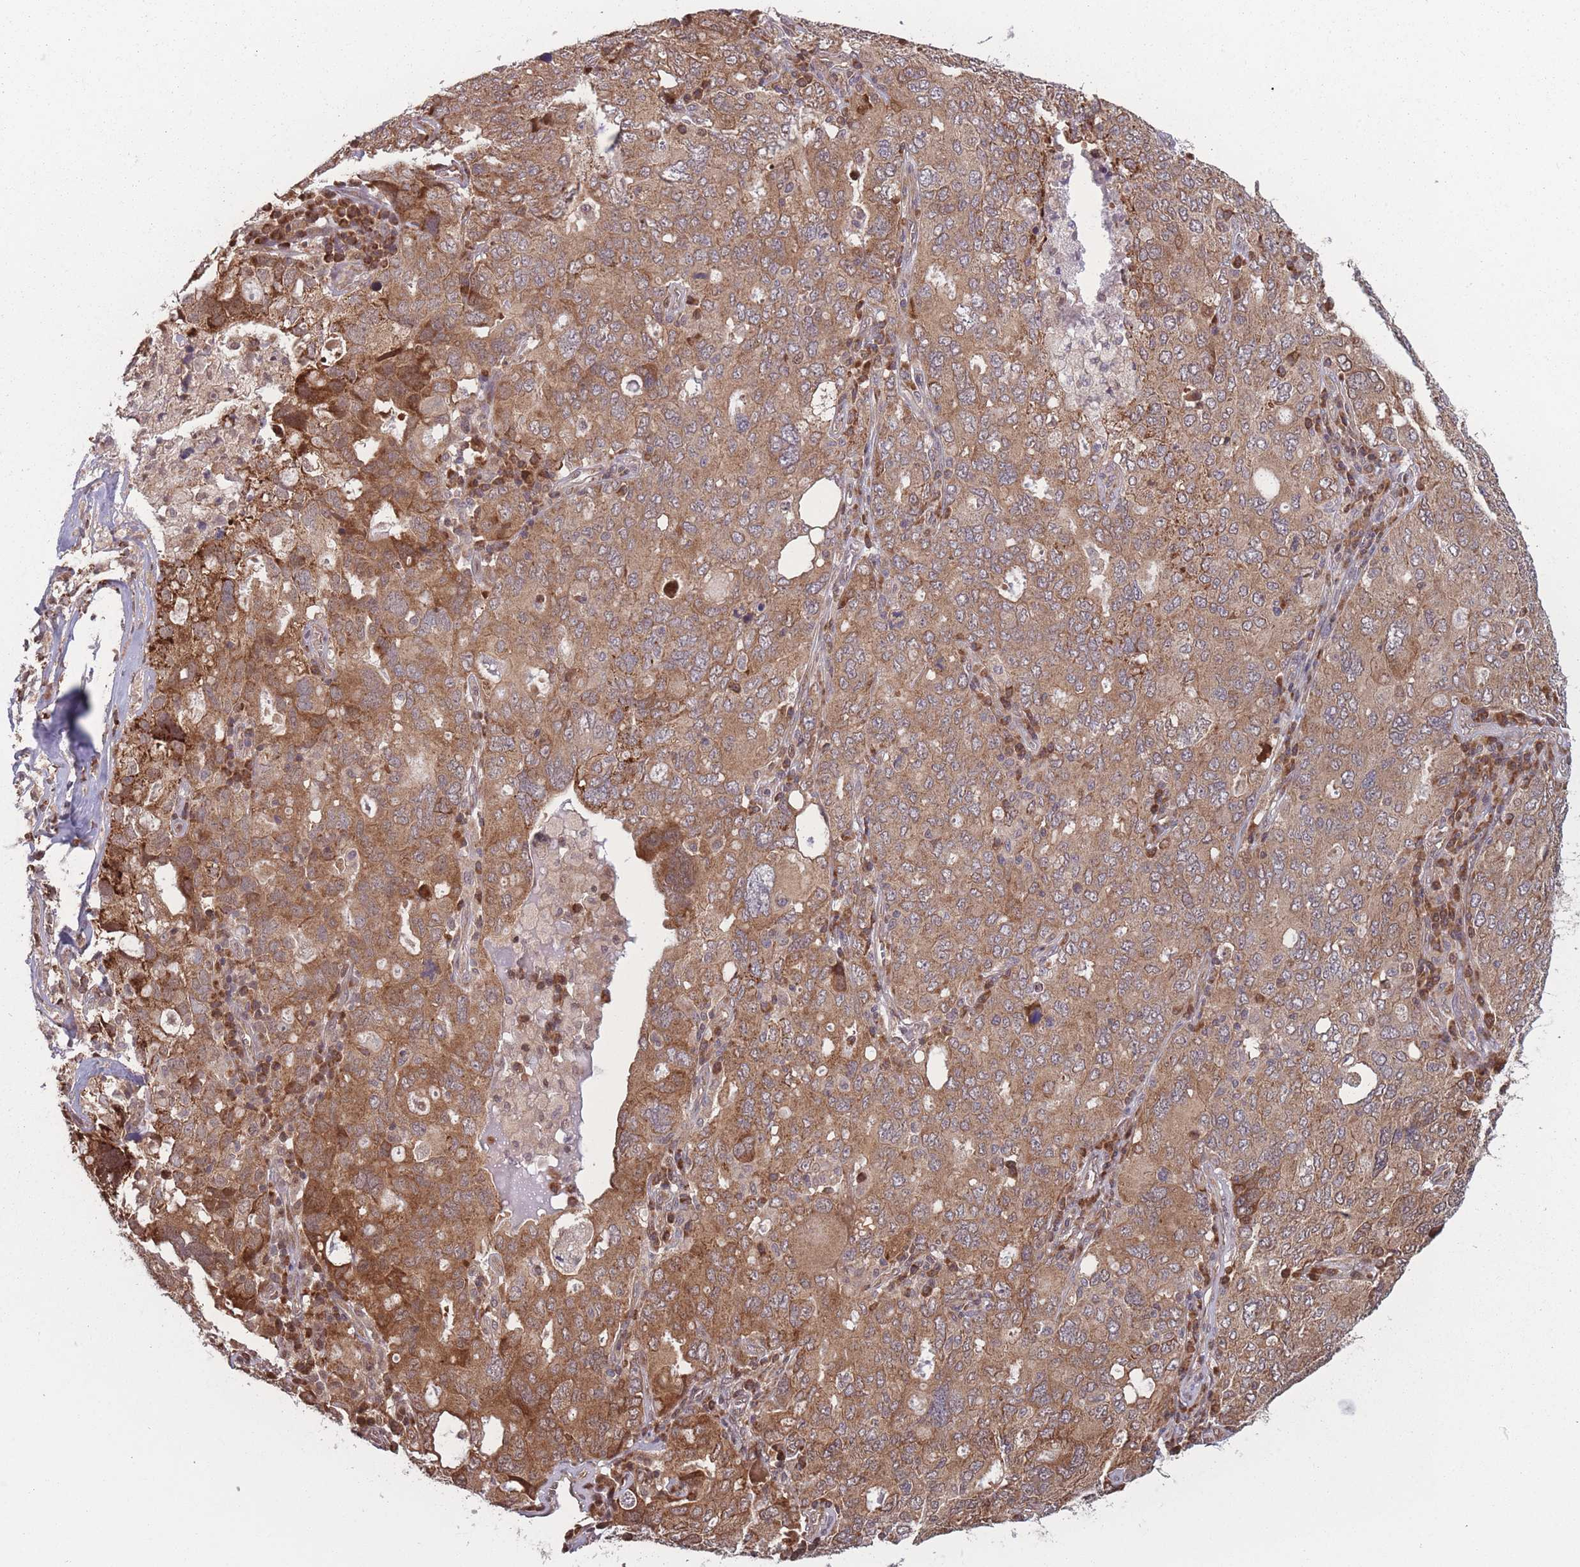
{"staining": {"intensity": "moderate", "quantity": ">75%", "location": "cytoplasmic/membranous"}, "tissue": "ovarian cancer", "cell_type": "Tumor cells", "image_type": "cancer", "snomed": [{"axis": "morphology", "description": "Carcinoma, endometroid"}, {"axis": "topography", "description": "Ovary"}], "caption": "A brown stain labels moderate cytoplasmic/membranous staining of a protein in human endometroid carcinoma (ovarian) tumor cells. The staining was performed using DAB (3,3'-diaminobenzidine) to visualize the protein expression in brown, while the nuclei were stained in blue with hematoxylin (Magnification: 20x).", "gene": "RPS18", "patient": {"sex": "female", "age": 62}}